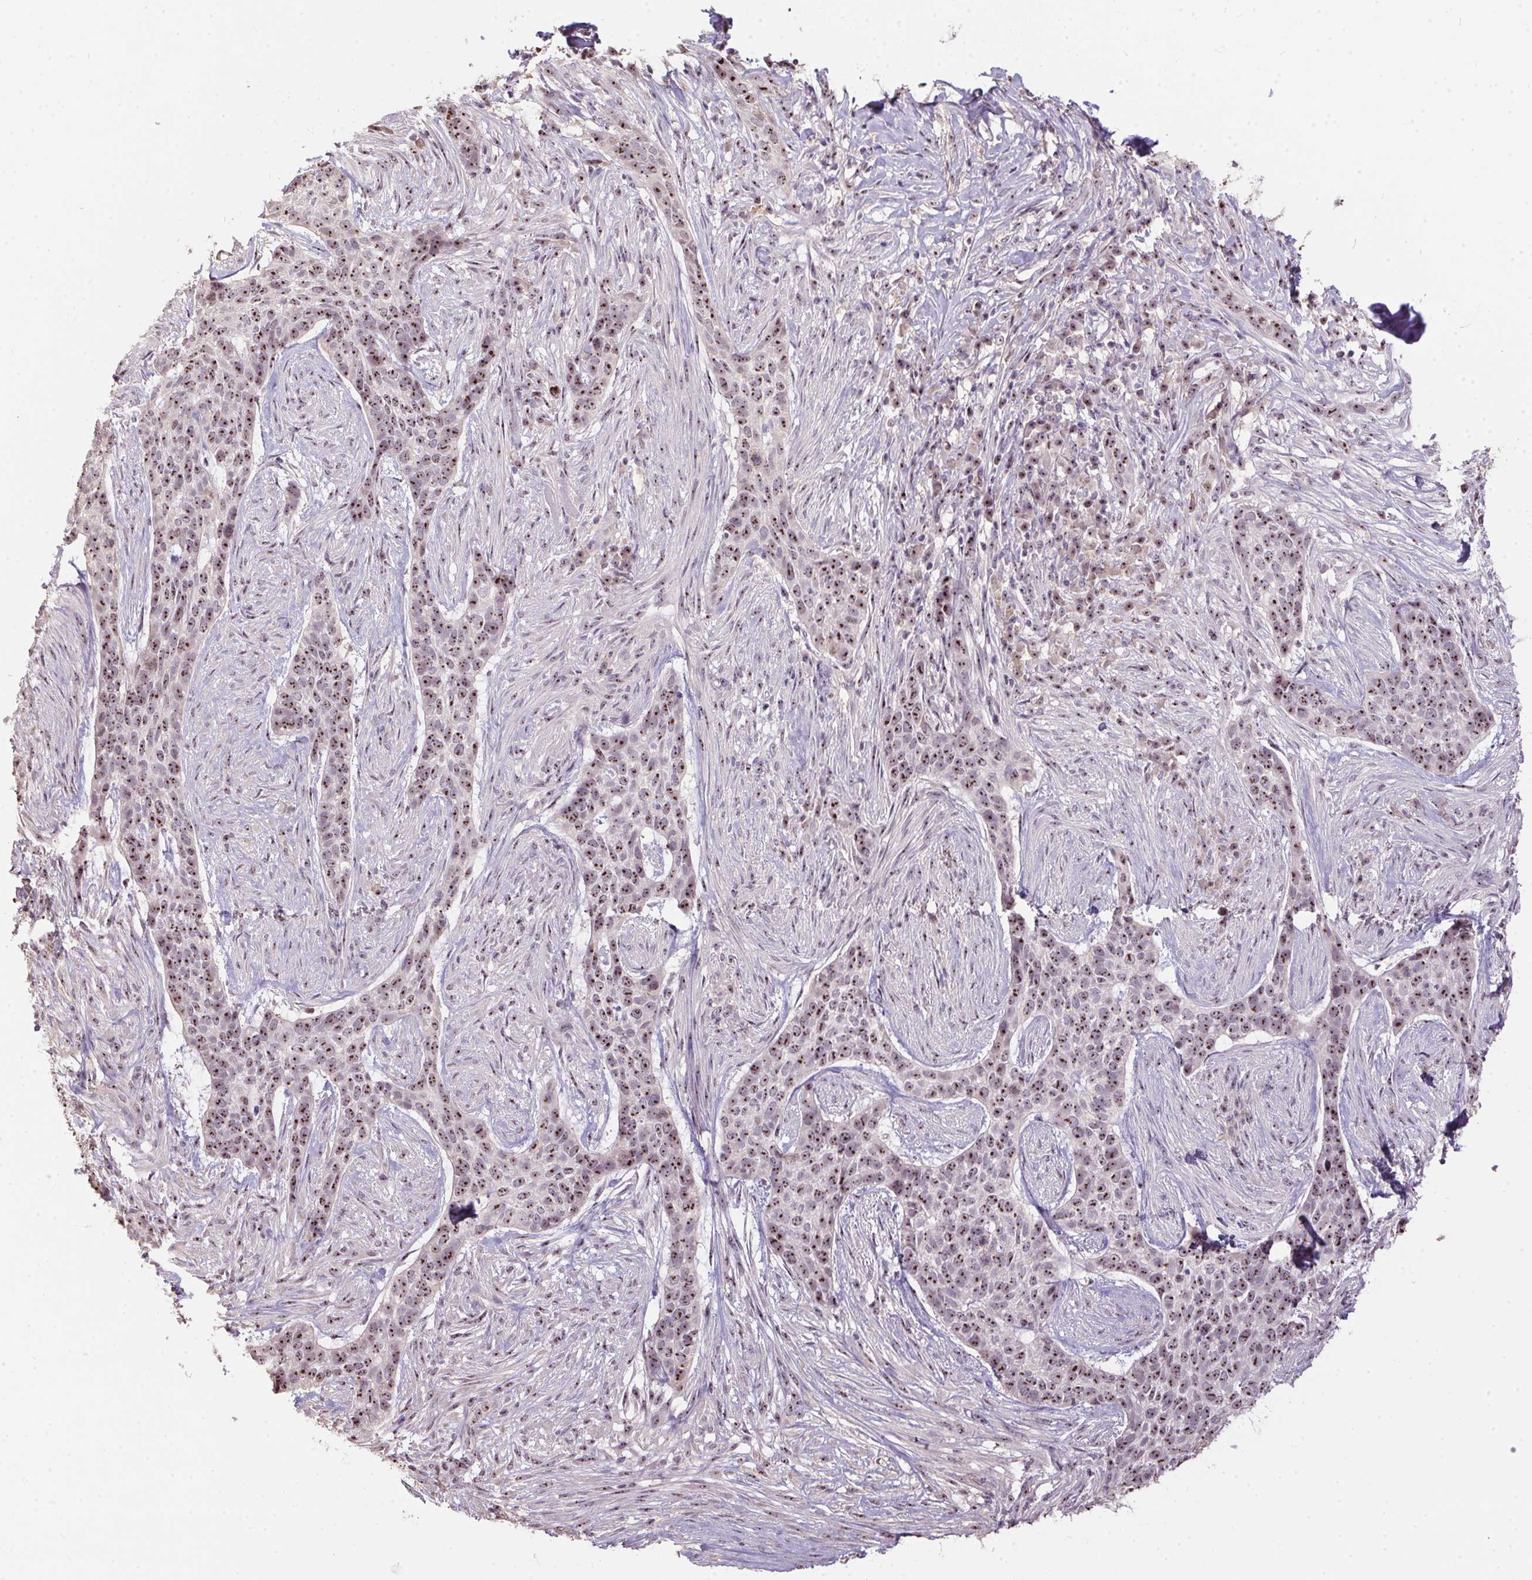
{"staining": {"intensity": "moderate", "quantity": ">75%", "location": "nuclear"}, "tissue": "skin cancer", "cell_type": "Tumor cells", "image_type": "cancer", "snomed": [{"axis": "morphology", "description": "Basal cell carcinoma"}, {"axis": "topography", "description": "Skin"}], "caption": "Skin cancer stained with a brown dye reveals moderate nuclear positive expression in approximately >75% of tumor cells.", "gene": "BATF2", "patient": {"sex": "female", "age": 69}}